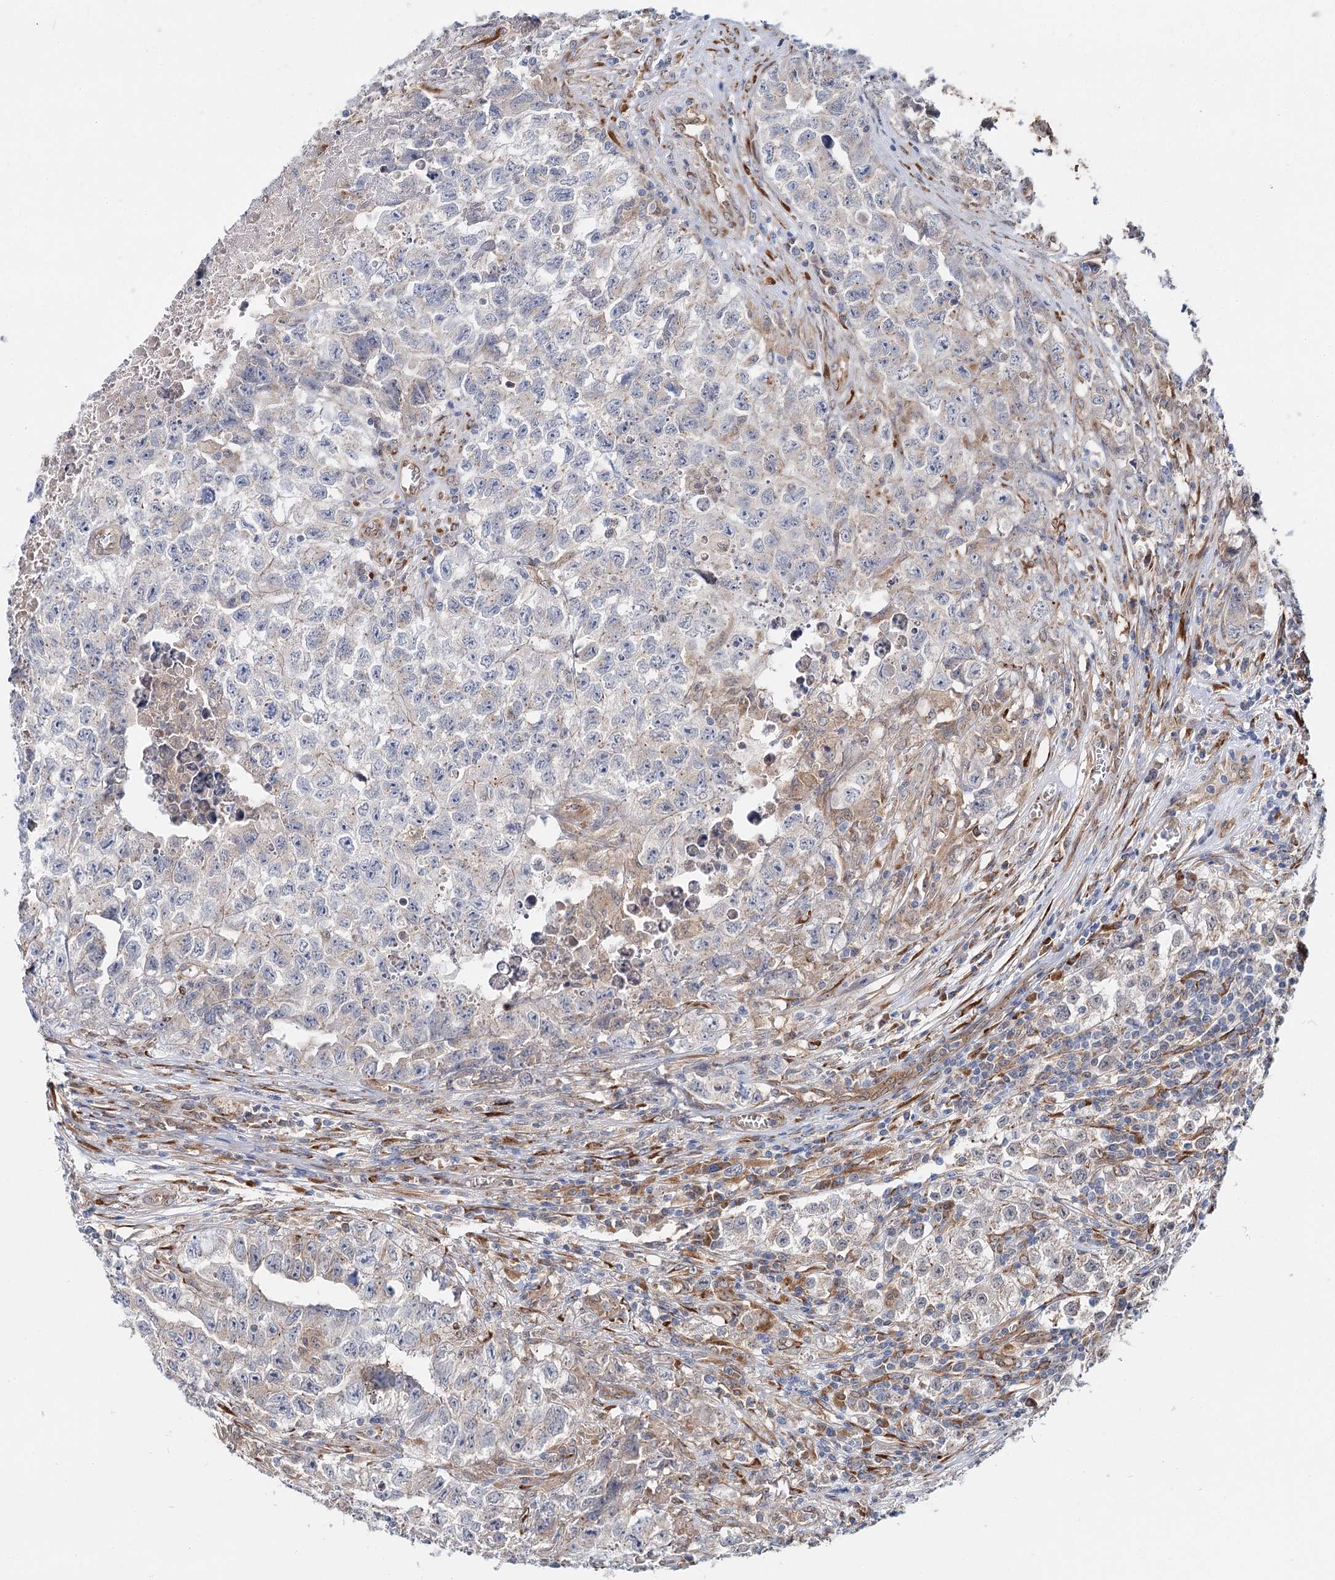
{"staining": {"intensity": "negative", "quantity": "none", "location": "none"}, "tissue": "testis cancer", "cell_type": "Tumor cells", "image_type": "cancer", "snomed": [{"axis": "morphology", "description": "Seminoma, NOS"}, {"axis": "morphology", "description": "Carcinoma, Embryonal, NOS"}, {"axis": "topography", "description": "Testis"}], "caption": "DAB (3,3'-diaminobenzidine) immunohistochemical staining of human testis cancer (seminoma) demonstrates no significant staining in tumor cells.", "gene": "SPART", "patient": {"sex": "male", "age": 43}}